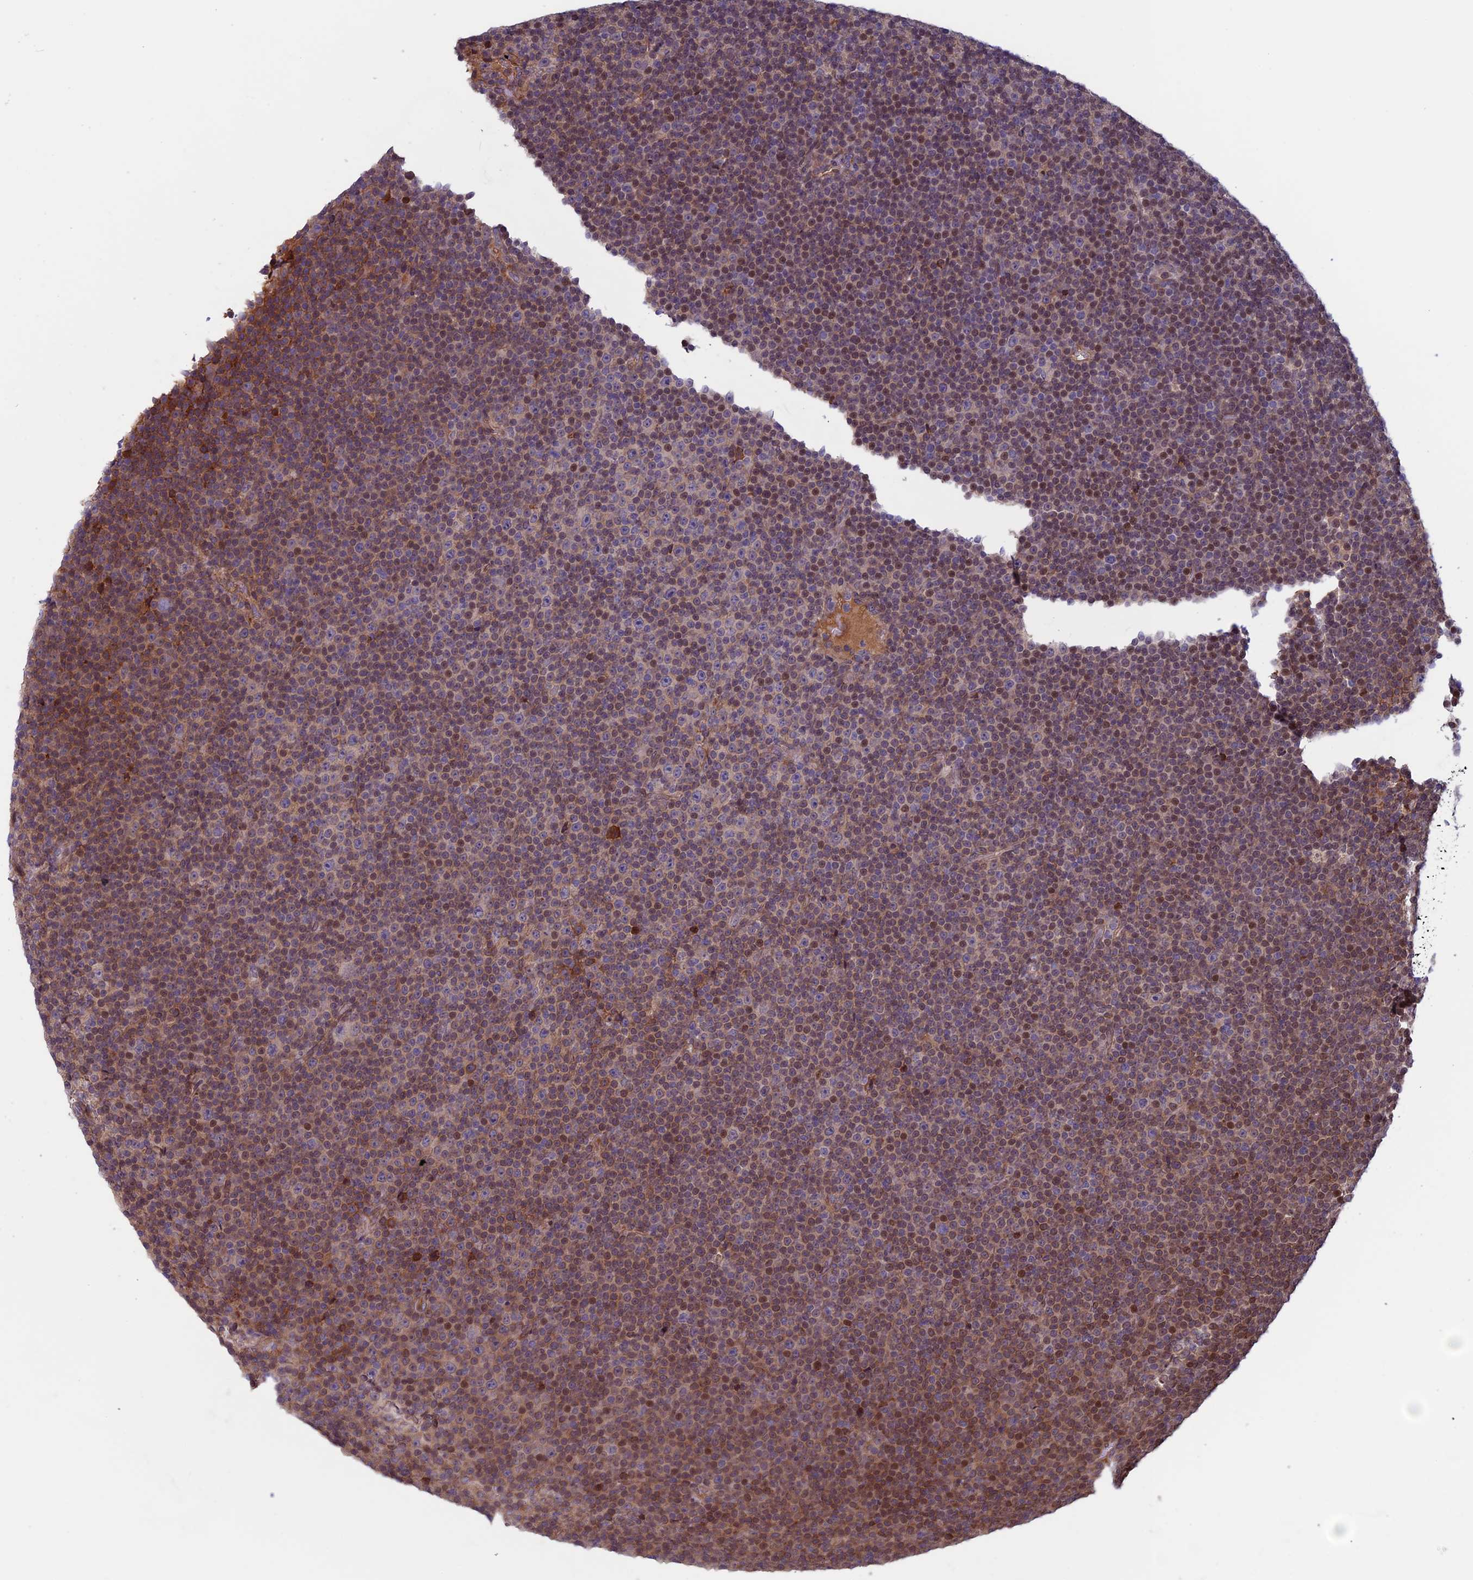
{"staining": {"intensity": "weak", "quantity": "25%-75%", "location": "cytoplasmic/membranous"}, "tissue": "lymphoma", "cell_type": "Tumor cells", "image_type": "cancer", "snomed": [{"axis": "morphology", "description": "Malignant lymphoma, non-Hodgkin's type, Low grade"}, {"axis": "topography", "description": "Lymph node"}], "caption": "Immunohistochemistry (IHC) image of human low-grade malignant lymphoma, non-Hodgkin's type stained for a protein (brown), which shows low levels of weak cytoplasmic/membranous expression in approximately 25%-75% of tumor cells.", "gene": "FADS1", "patient": {"sex": "female", "age": 67}}